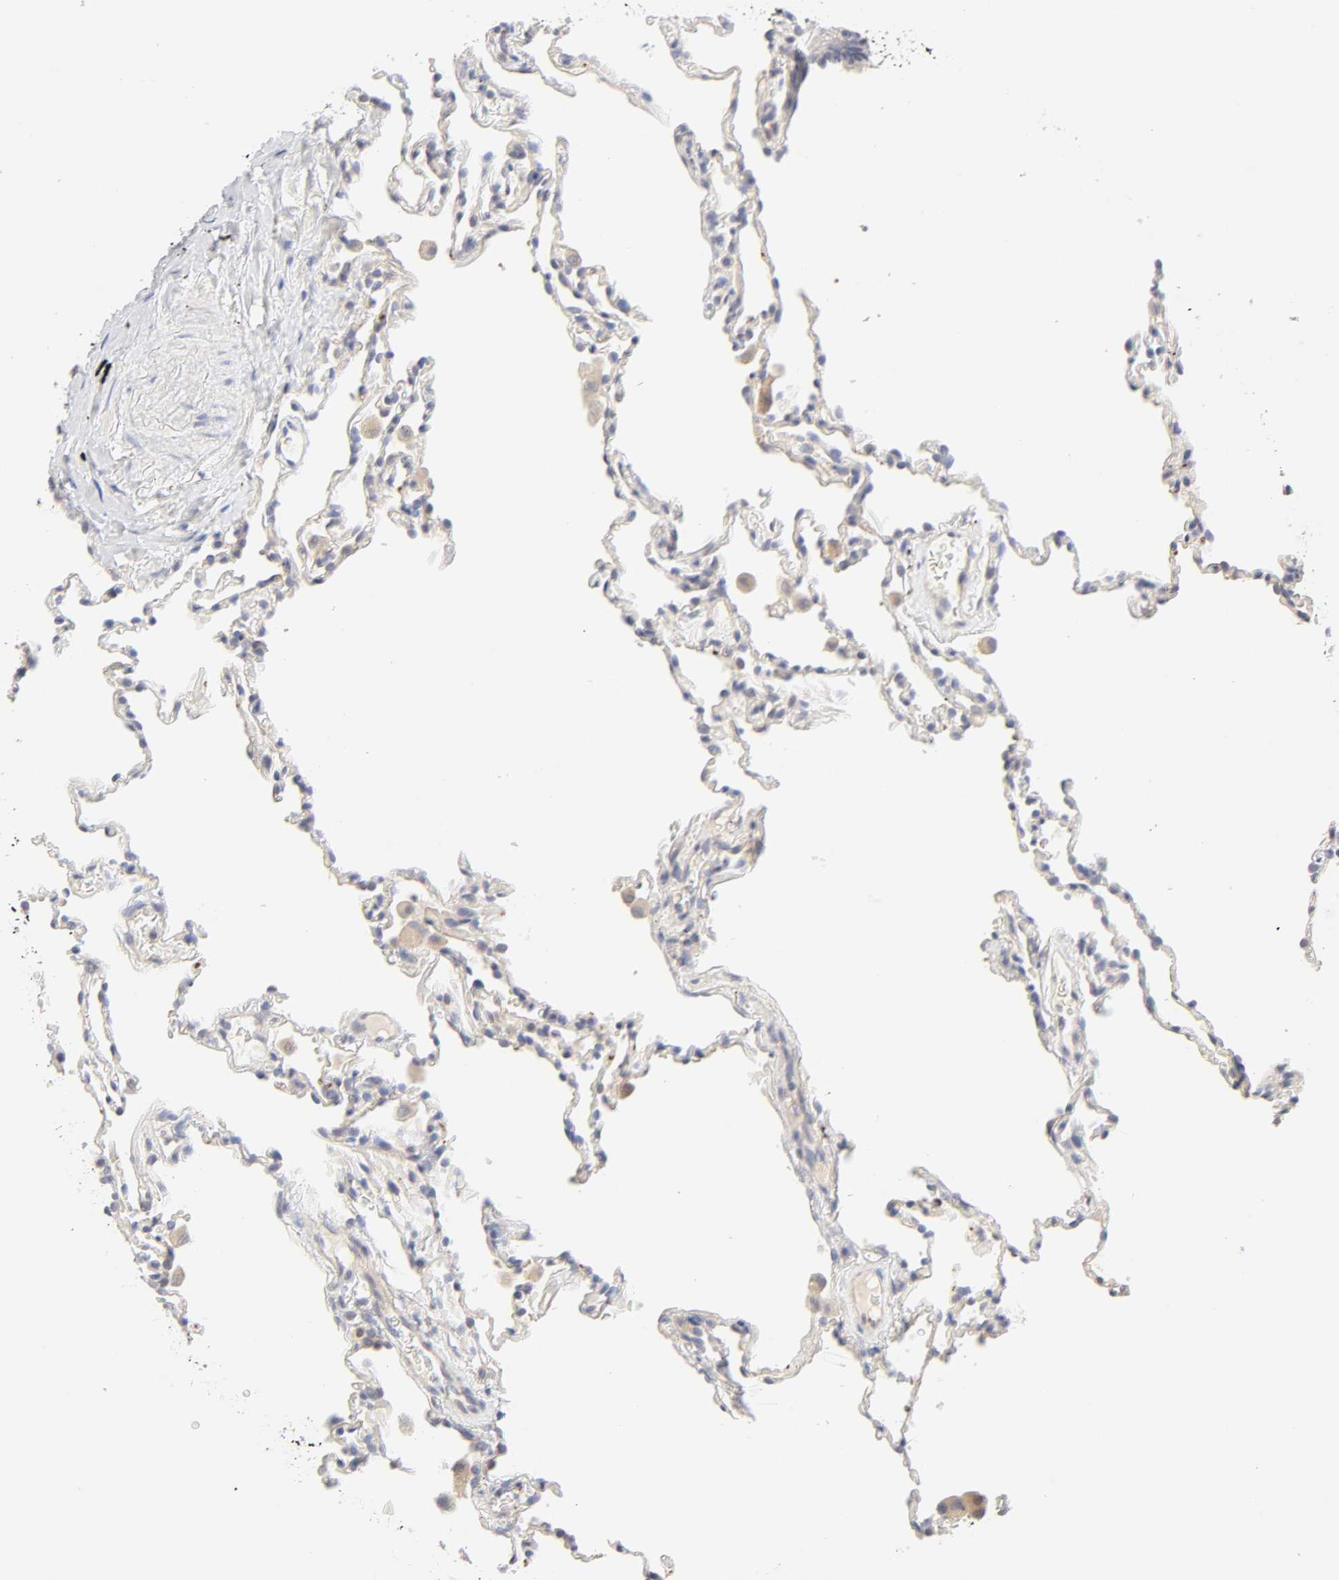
{"staining": {"intensity": "negative", "quantity": "none", "location": "none"}, "tissue": "lung", "cell_type": "Alveolar cells", "image_type": "normal", "snomed": [{"axis": "morphology", "description": "Normal tissue, NOS"}, {"axis": "morphology", "description": "Soft tissue tumor metastatic"}, {"axis": "topography", "description": "Lung"}], "caption": "An IHC micrograph of unremarkable lung is shown. There is no staining in alveolar cells of lung.", "gene": "CYP4B1", "patient": {"sex": "male", "age": 59}}